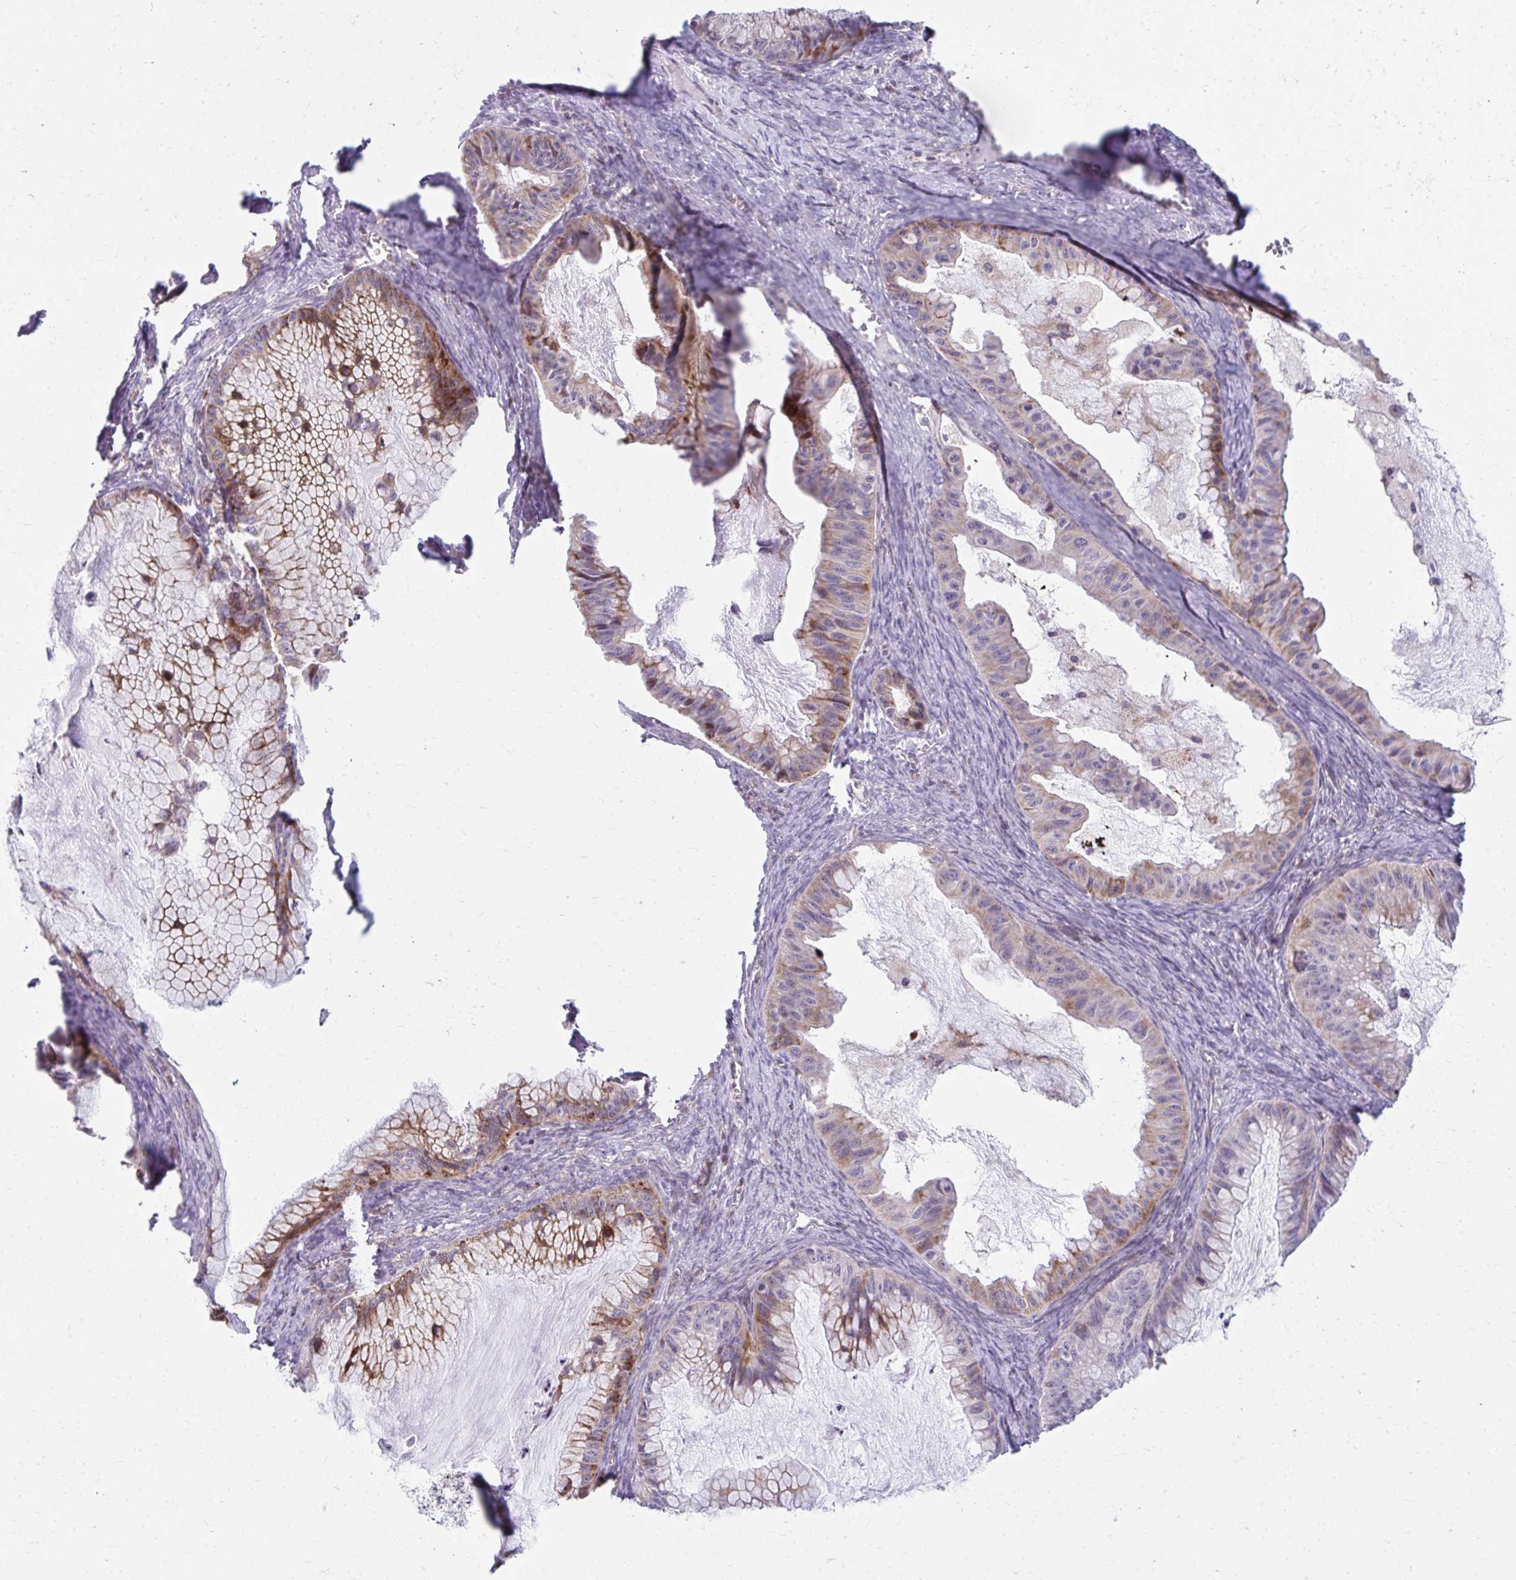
{"staining": {"intensity": "strong", "quantity": "25%-75%", "location": "cytoplasmic/membranous"}, "tissue": "ovarian cancer", "cell_type": "Tumor cells", "image_type": "cancer", "snomed": [{"axis": "morphology", "description": "Cystadenocarcinoma, mucinous, NOS"}, {"axis": "topography", "description": "Ovary"}], "caption": "Protein expression by immunohistochemistry (IHC) exhibits strong cytoplasmic/membranous positivity in approximately 25%-75% of tumor cells in ovarian cancer.", "gene": "C16orf54", "patient": {"sex": "female", "age": 72}}